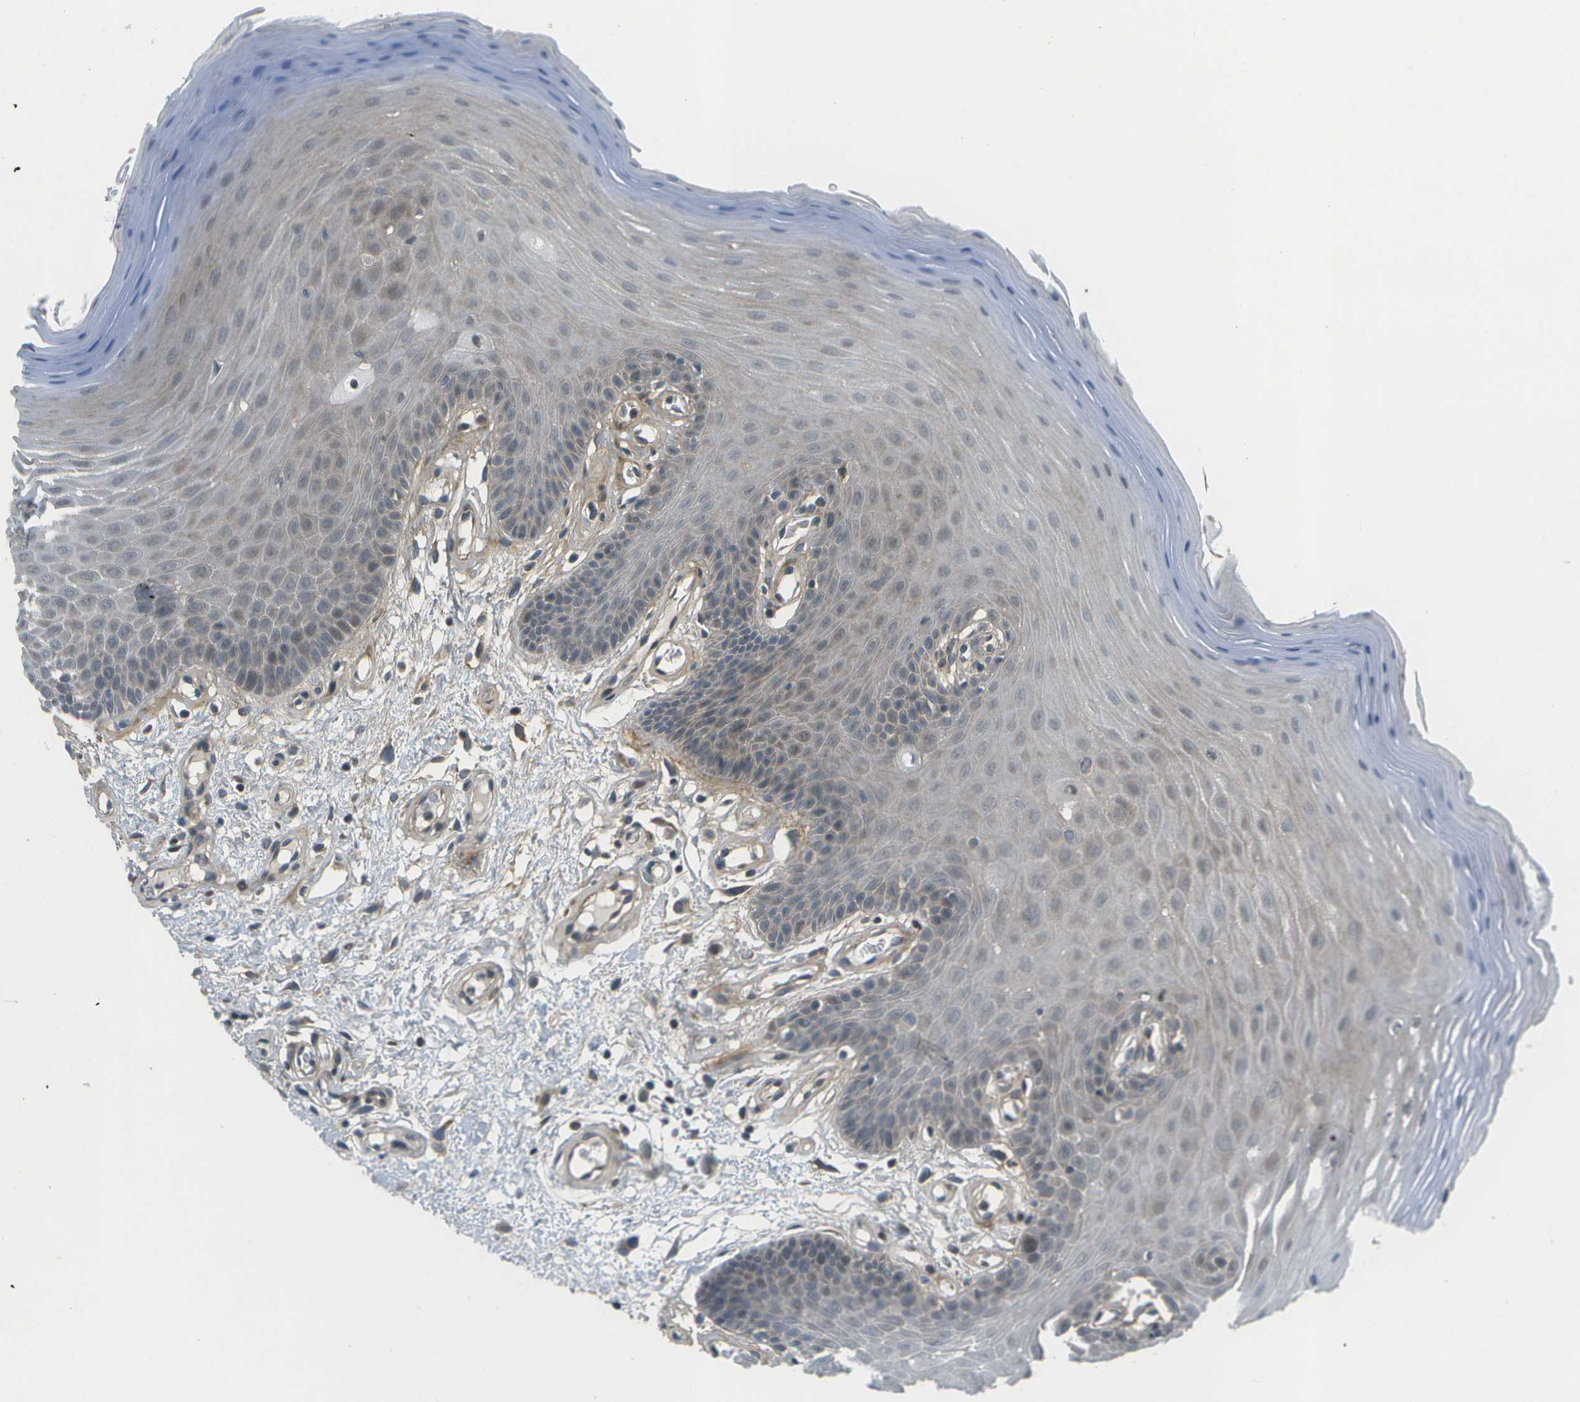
{"staining": {"intensity": "negative", "quantity": "none", "location": "none"}, "tissue": "oral mucosa", "cell_type": "Squamous epithelial cells", "image_type": "normal", "snomed": [{"axis": "morphology", "description": "Normal tissue, NOS"}, {"axis": "morphology", "description": "Squamous cell carcinoma, NOS"}, {"axis": "topography", "description": "Skeletal muscle"}, {"axis": "topography", "description": "Adipose tissue"}, {"axis": "topography", "description": "Vascular tissue"}, {"axis": "topography", "description": "Oral tissue"}, {"axis": "topography", "description": "Peripheral nerve tissue"}, {"axis": "topography", "description": "Head-Neck"}], "caption": "The image displays no staining of squamous epithelial cells in unremarkable oral mucosa.", "gene": "WNK2", "patient": {"sex": "male", "age": 71}}